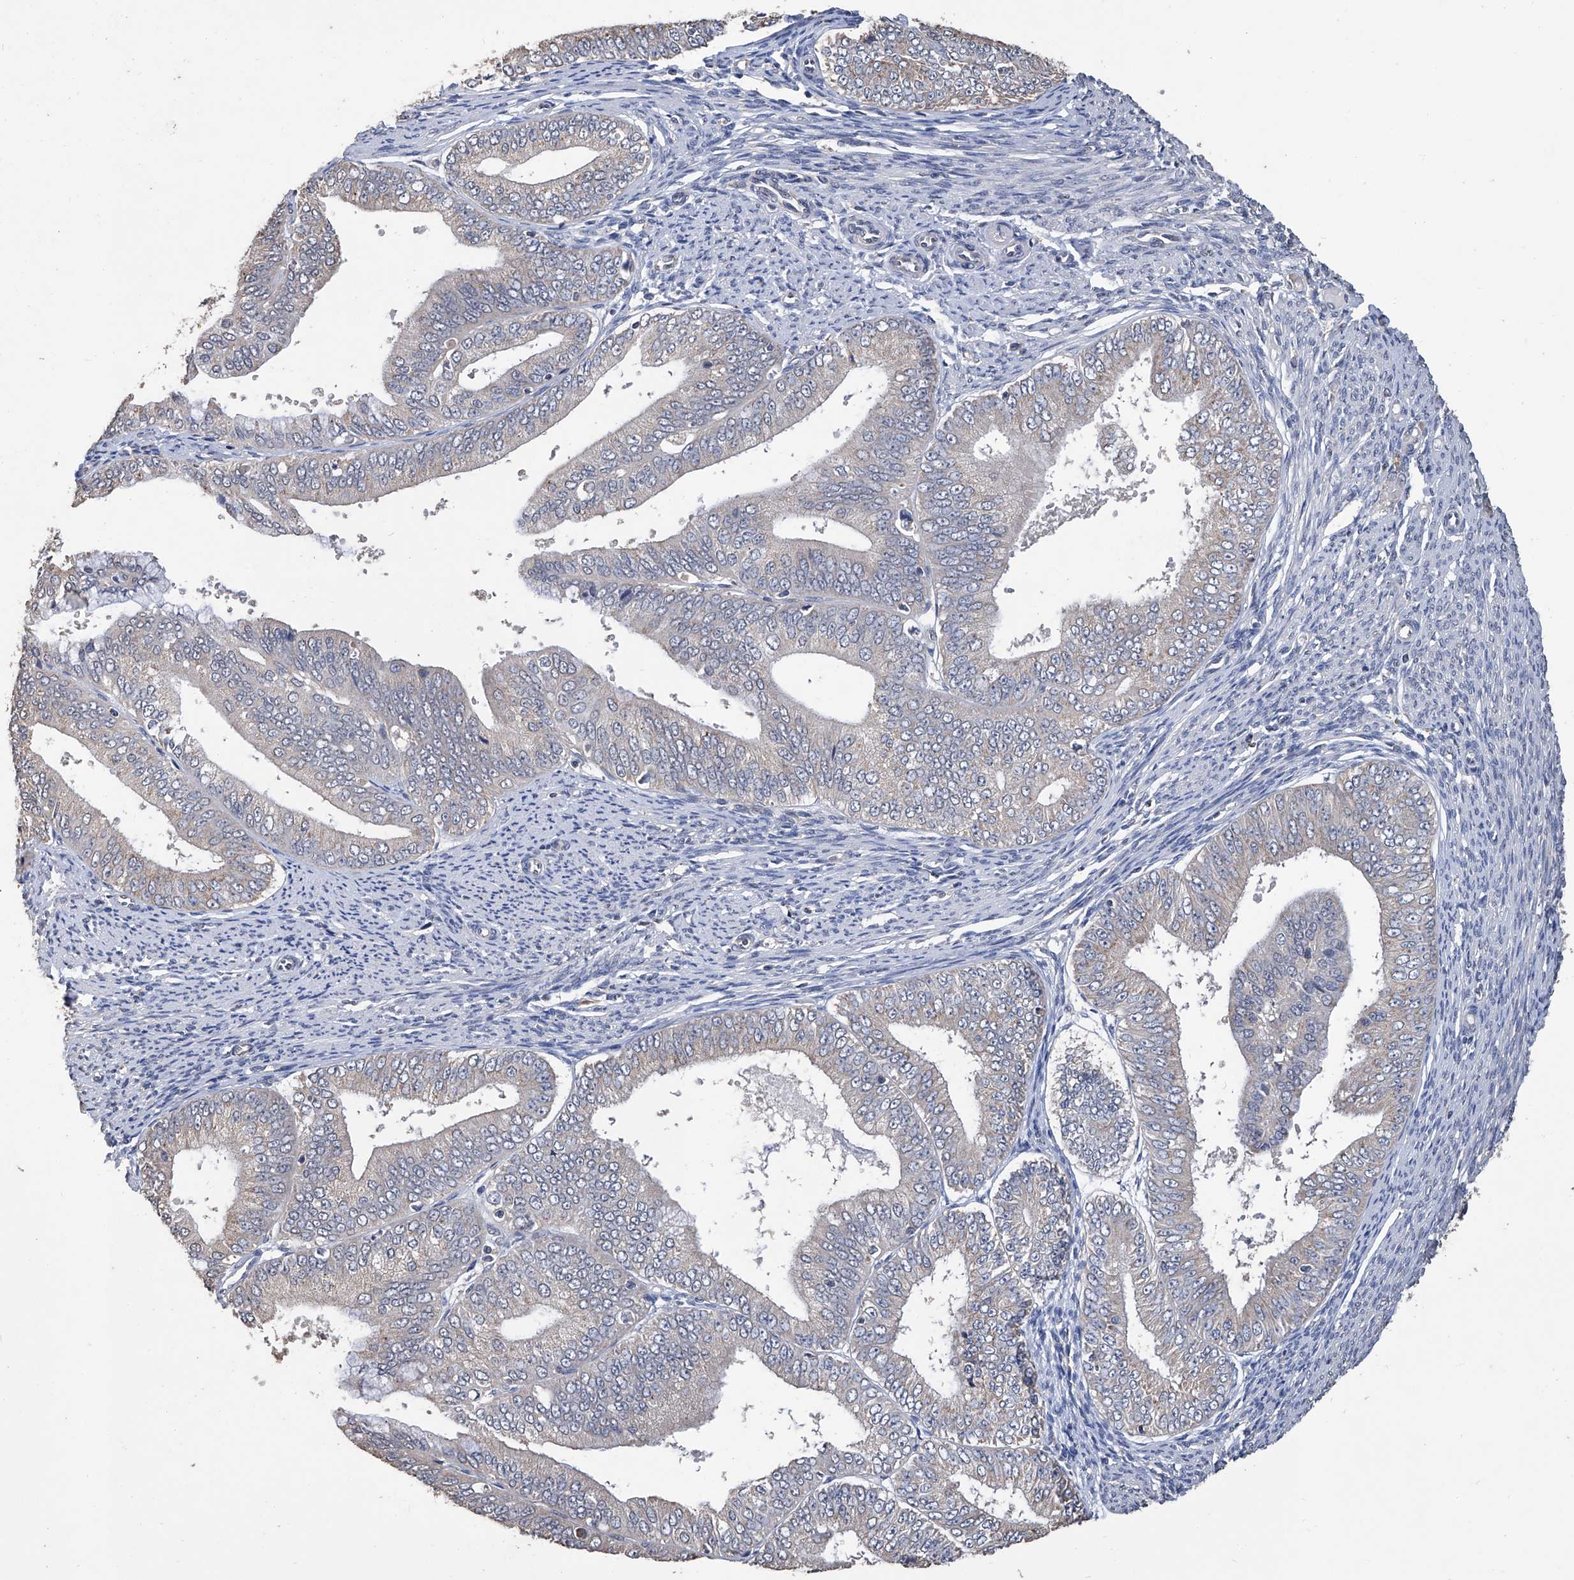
{"staining": {"intensity": "negative", "quantity": "none", "location": "none"}, "tissue": "endometrial cancer", "cell_type": "Tumor cells", "image_type": "cancer", "snomed": [{"axis": "morphology", "description": "Adenocarcinoma, NOS"}, {"axis": "topography", "description": "Endometrium"}], "caption": "Immunohistochemistry histopathology image of neoplastic tissue: human adenocarcinoma (endometrial) stained with DAB shows no significant protein expression in tumor cells.", "gene": "GPT", "patient": {"sex": "female", "age": 63}}